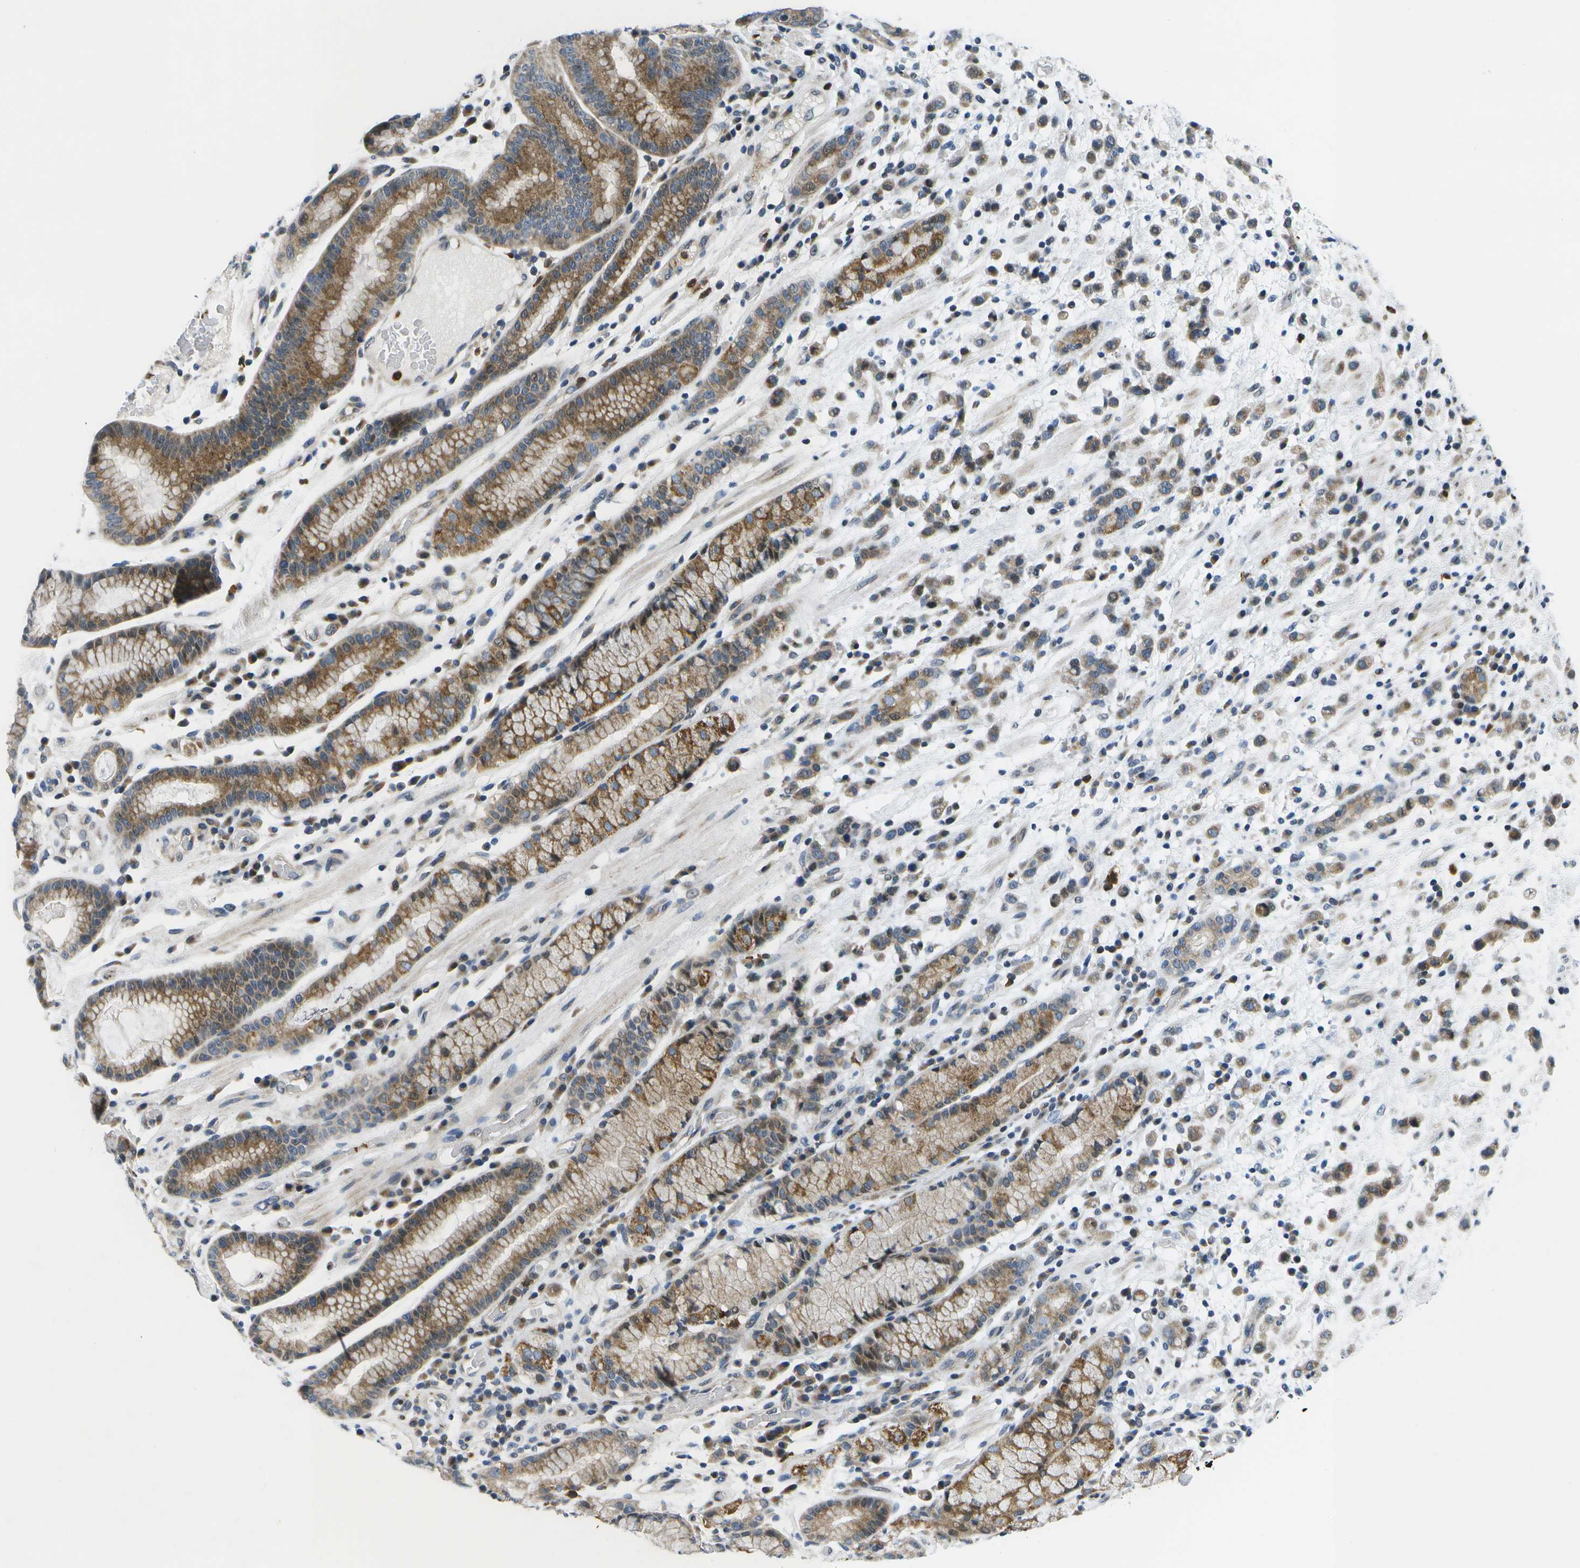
{"staining": {"intensity": "moderate", "quantity": ">75%", "location": "cytoplasmic/membranous"}, "tissue": "stomach cancer", "cell_type": "Tumor cells", "image_type": "cancer", "snomed": [{"axis": "morphology", "description": "Adenocarcinoma, NOS"}, {"axis": "topography", "description": "Stomach, lower"}], "caption": "Immunohistochemical staining of human adenocarcinoma (stomach) demonstrates medium levels of moderate cytoplasmic/membranous protein staining in about >75% of tumor cells.", "gene": "GALNT15", "patient": {"sex": "male", "age": 88}}